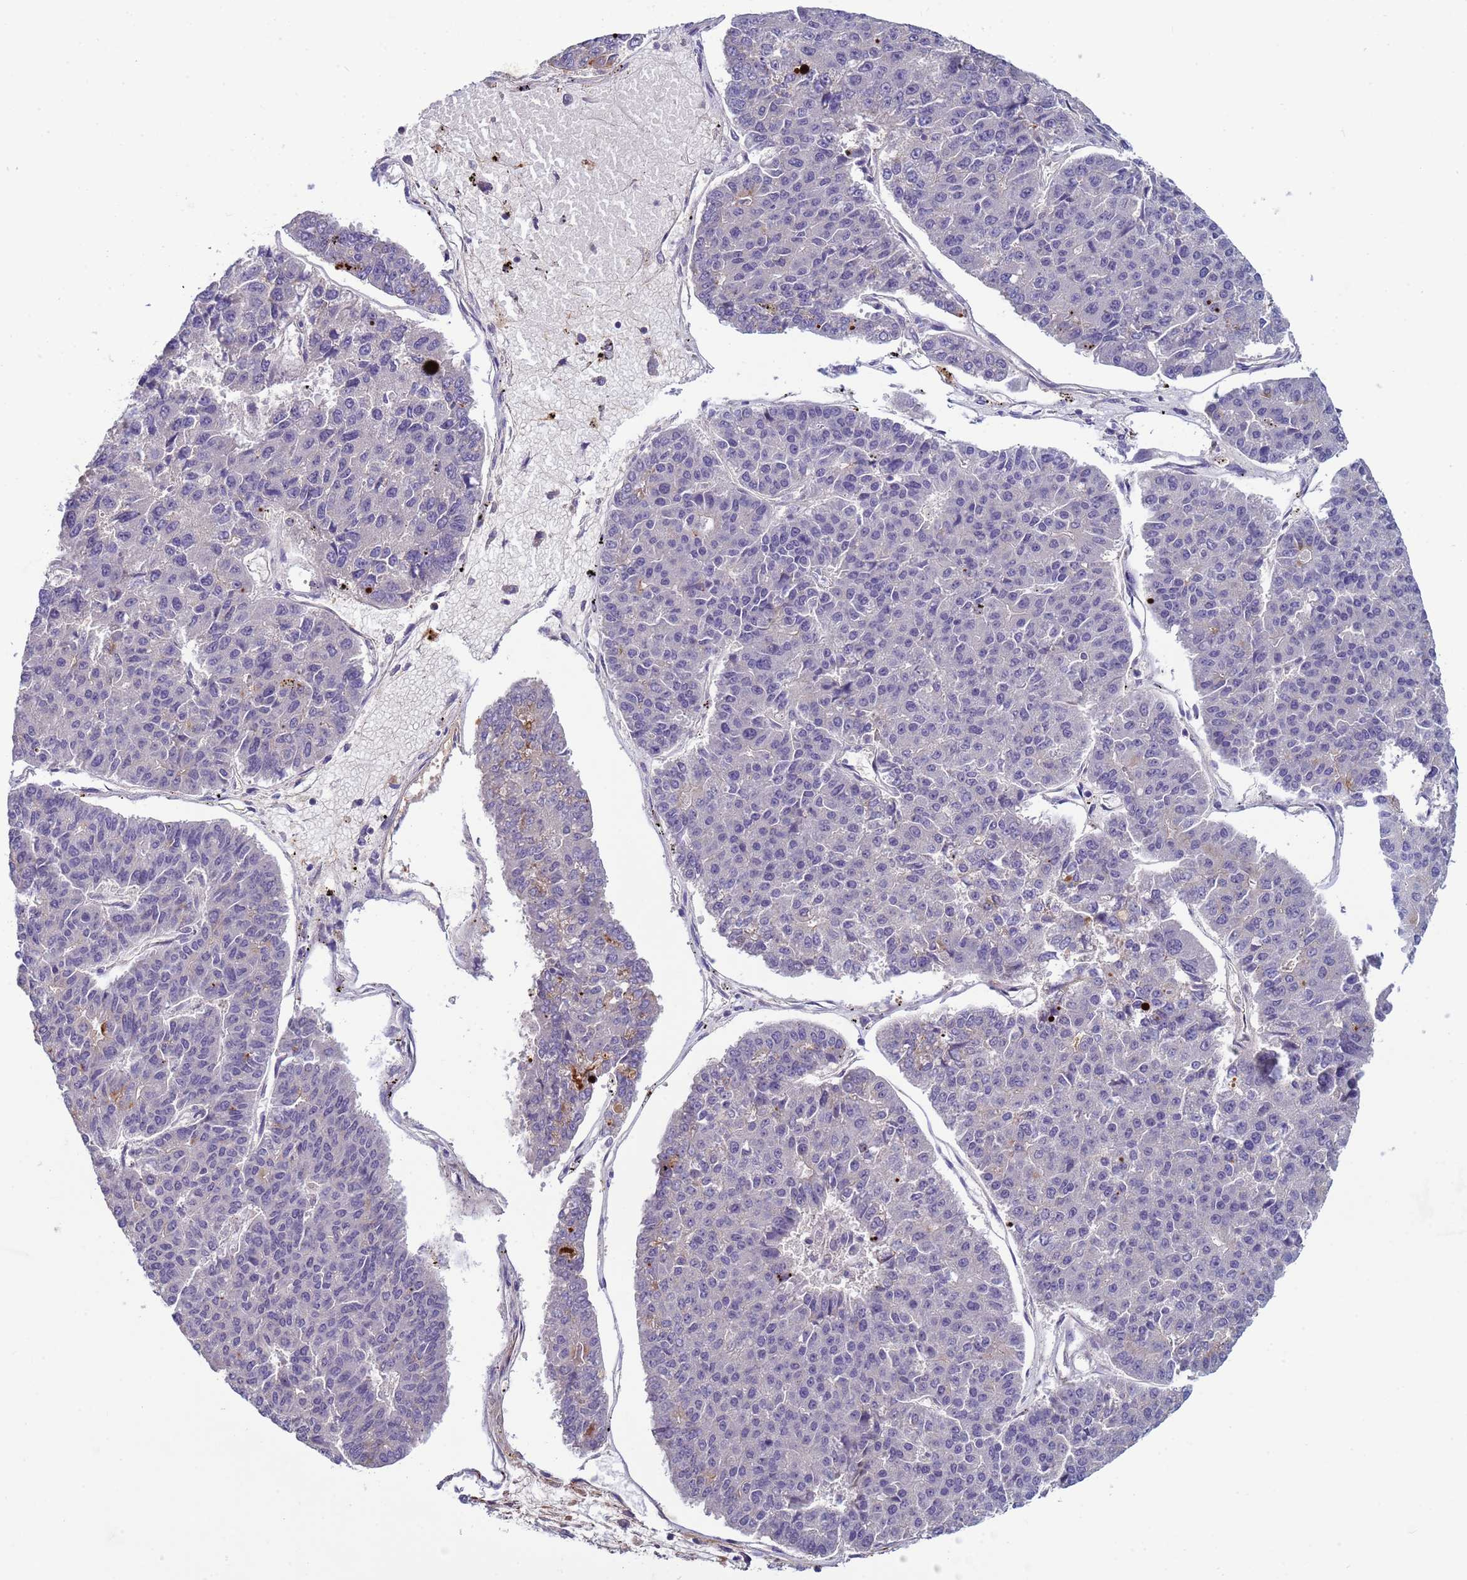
{"staining": {"intensity": "negative", "quantity": "none", "location": "none"}, "tissue": "pancreatic cancer", "cell_type": "Tumor cells", "image_type": "cancer", "snomed": [{"axis": "morphology", "description": "Adenocarcinoma, NOS"}, {"axis": "topography", "description": "Pancreas"}], "caption": "Histopathology image shows no protein expression in tumor cells of pancreatic cancer (adenocarcinoma) tissue.", "gene": "TRIM51", "patient": {"sex": "male", "age": 50}}